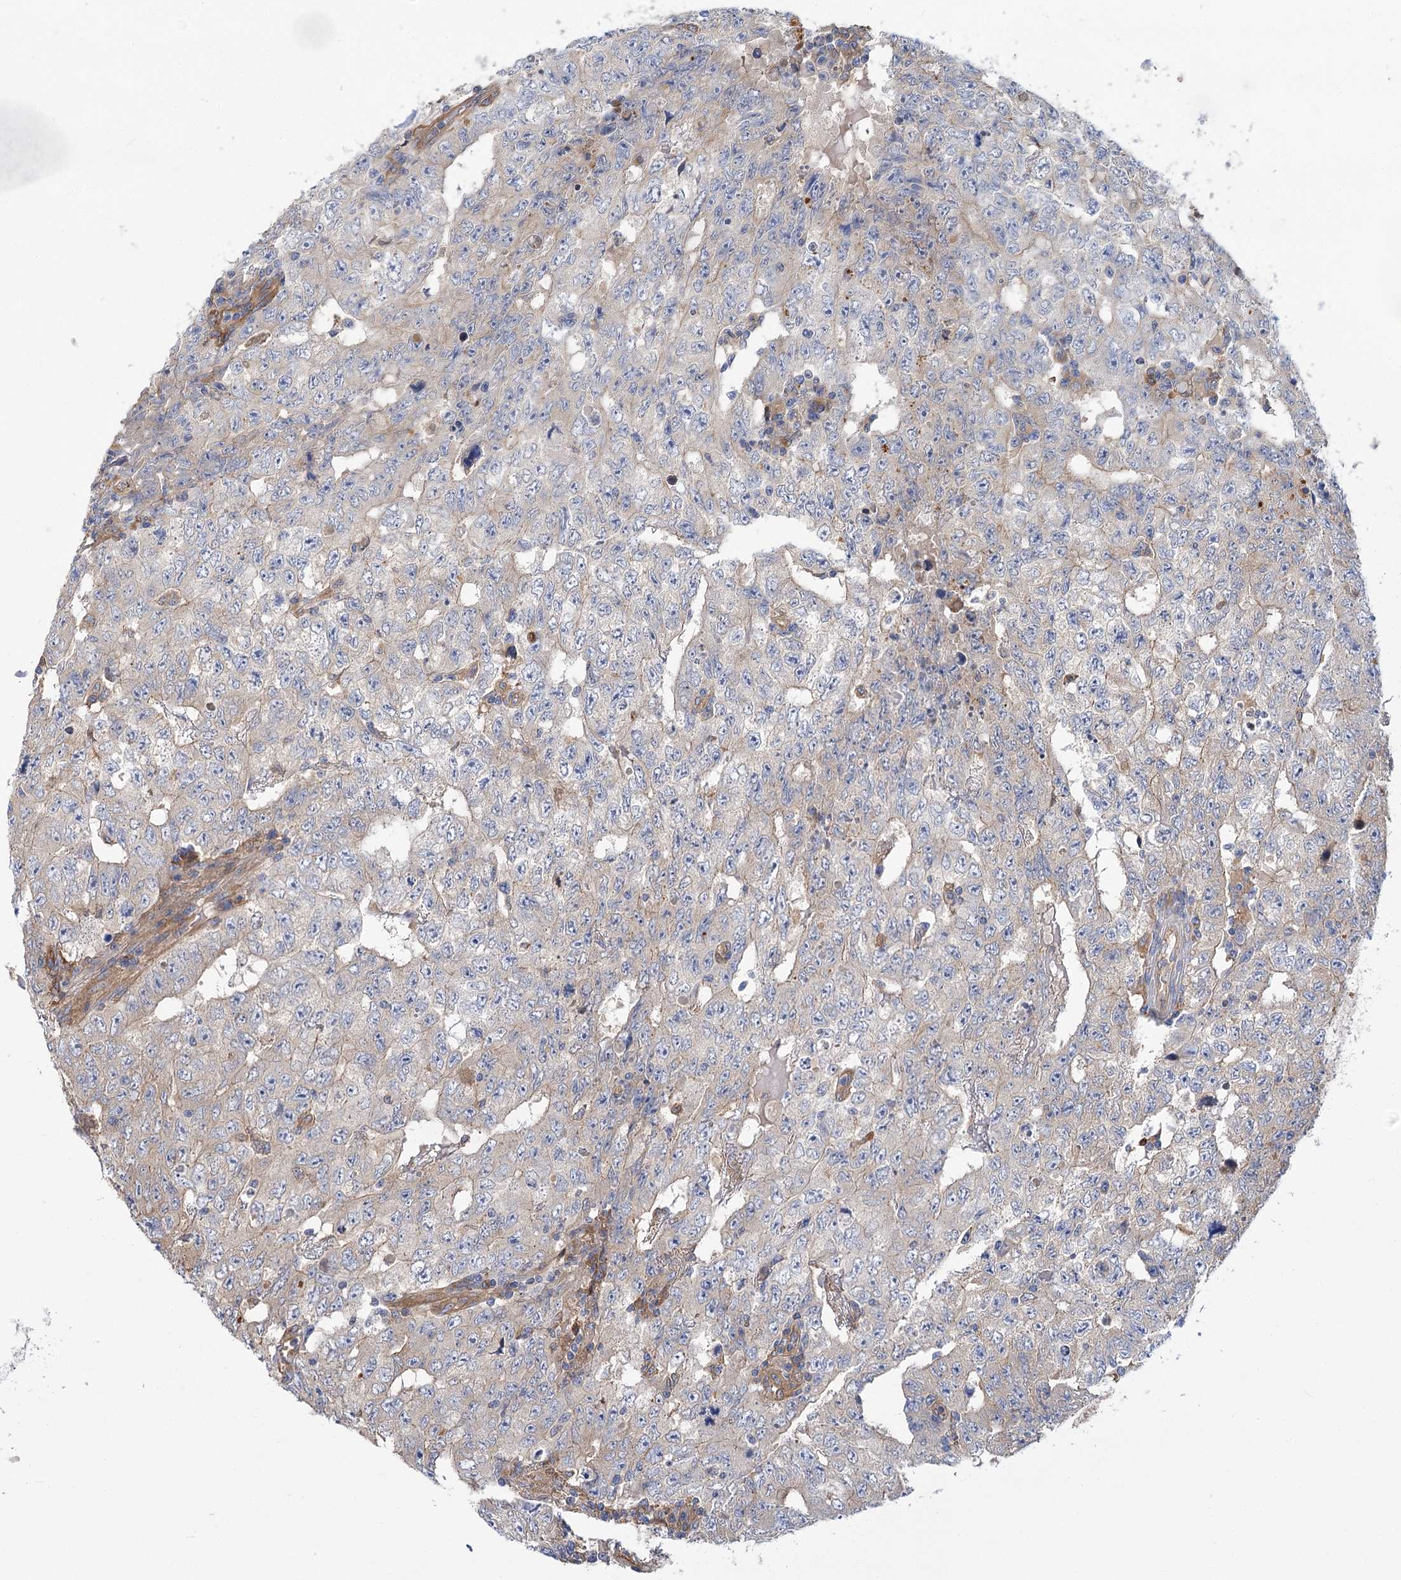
{"staining": {"intensity": "negative", "quantity": "none", "location": "none"}, "tissue": "testis cancer", "cell_type": "Tumor cells", "image_type": "cancer", "snomed": [{"axis": "morphology", "description": "Carcinoma, Embryonal, NOS"}, {"axis": "topography", "description": "Testis"}], "caption": "Immunohistochemistry (IHC) histopathology image of neoplastic tissue: human embryonal carcinoma (testis) stained with DAB (3,3'-diaminobenzidine) displays no significant protein positivity in tumor cells.", "gene": "GUSB", "patient": {"sex": "male", "age": 26}}